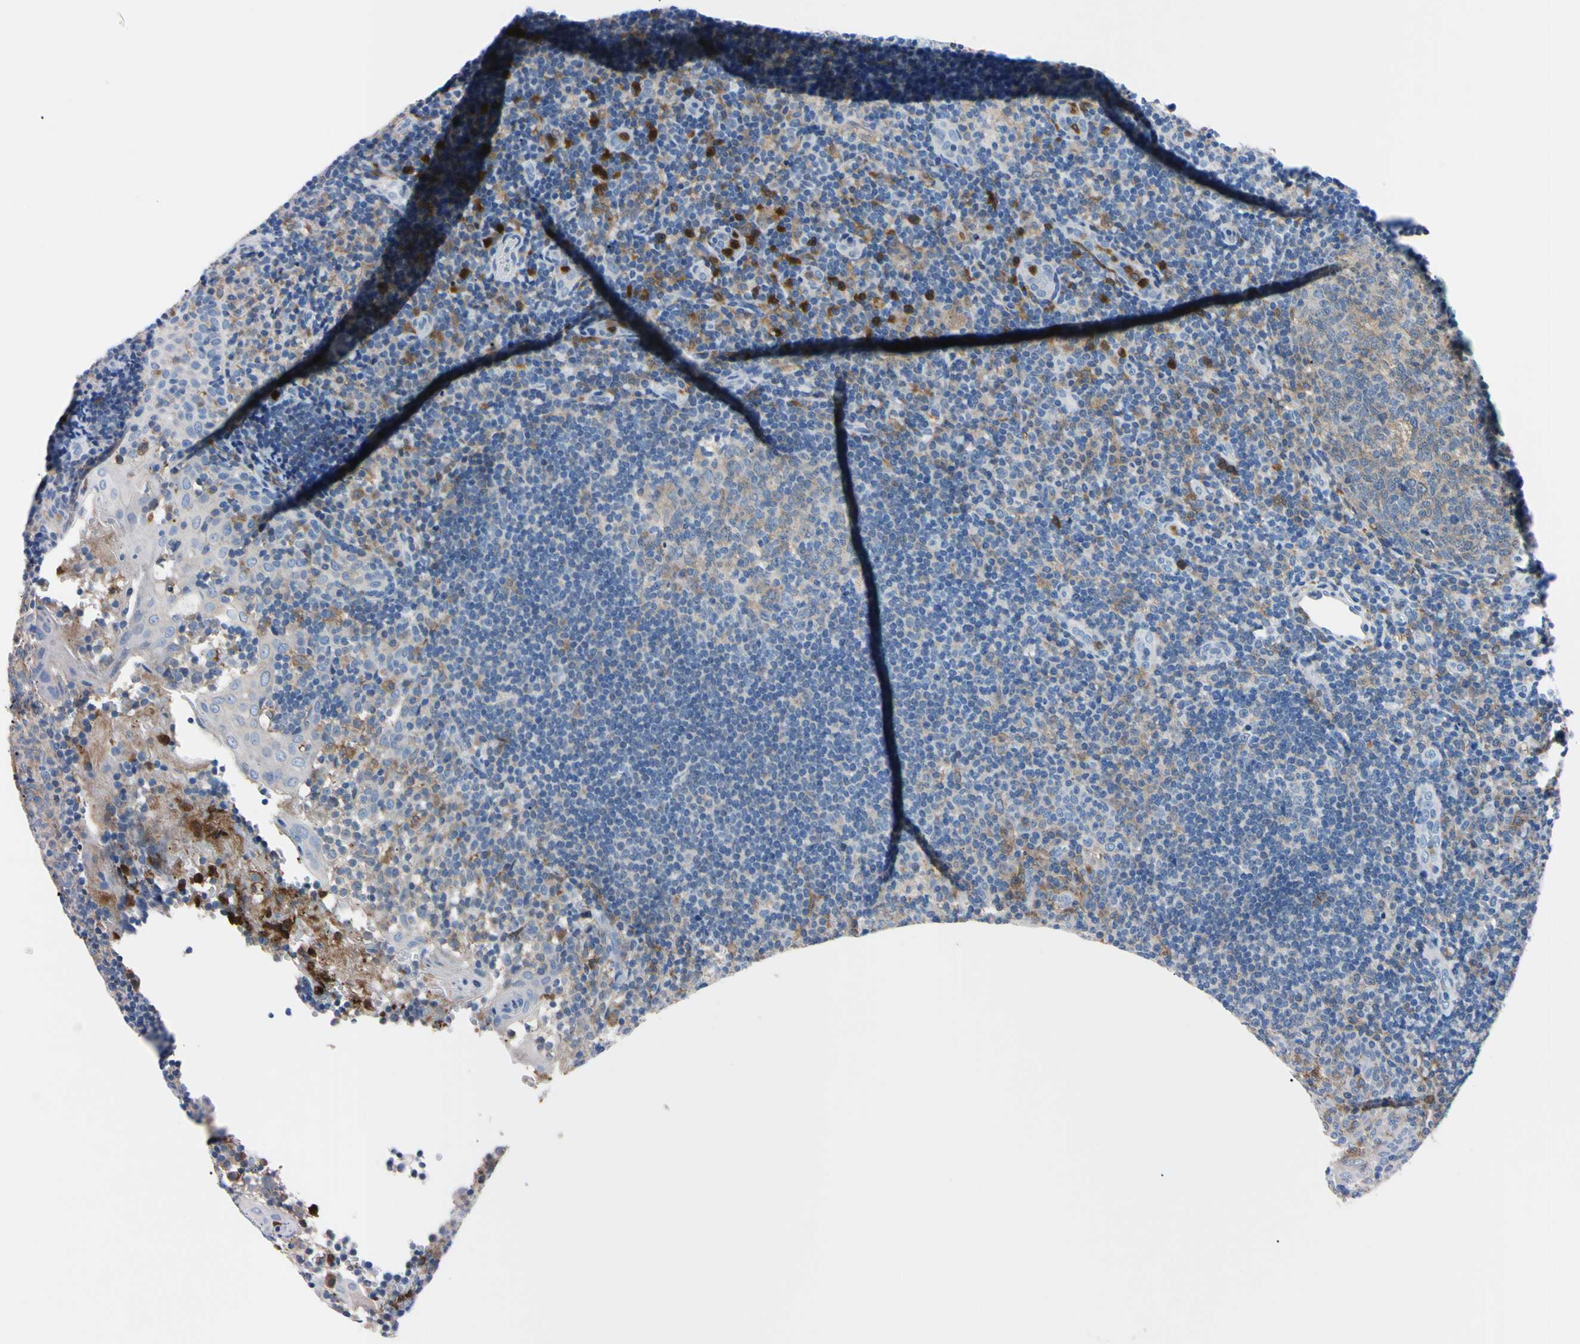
{"staining": {"intensity": "weak", "quantity": "<25%", "location": "cytoplasmic/membranous"}, "tissue": "tonsil", "cell_type": "Germinal center cells", "image_type": "normal", "snomed": [{"axis": "morphology", "description": "Normal tissue, NOS"}, {"axis": "topography", "description": "Tonsil"}], "caption": "The image reveals no staining of germinal center cells in benign tonsil. (DAB IHC, high magnification).", "gene": "NCF4", "patient": {"sex": "female", "age": 40}}